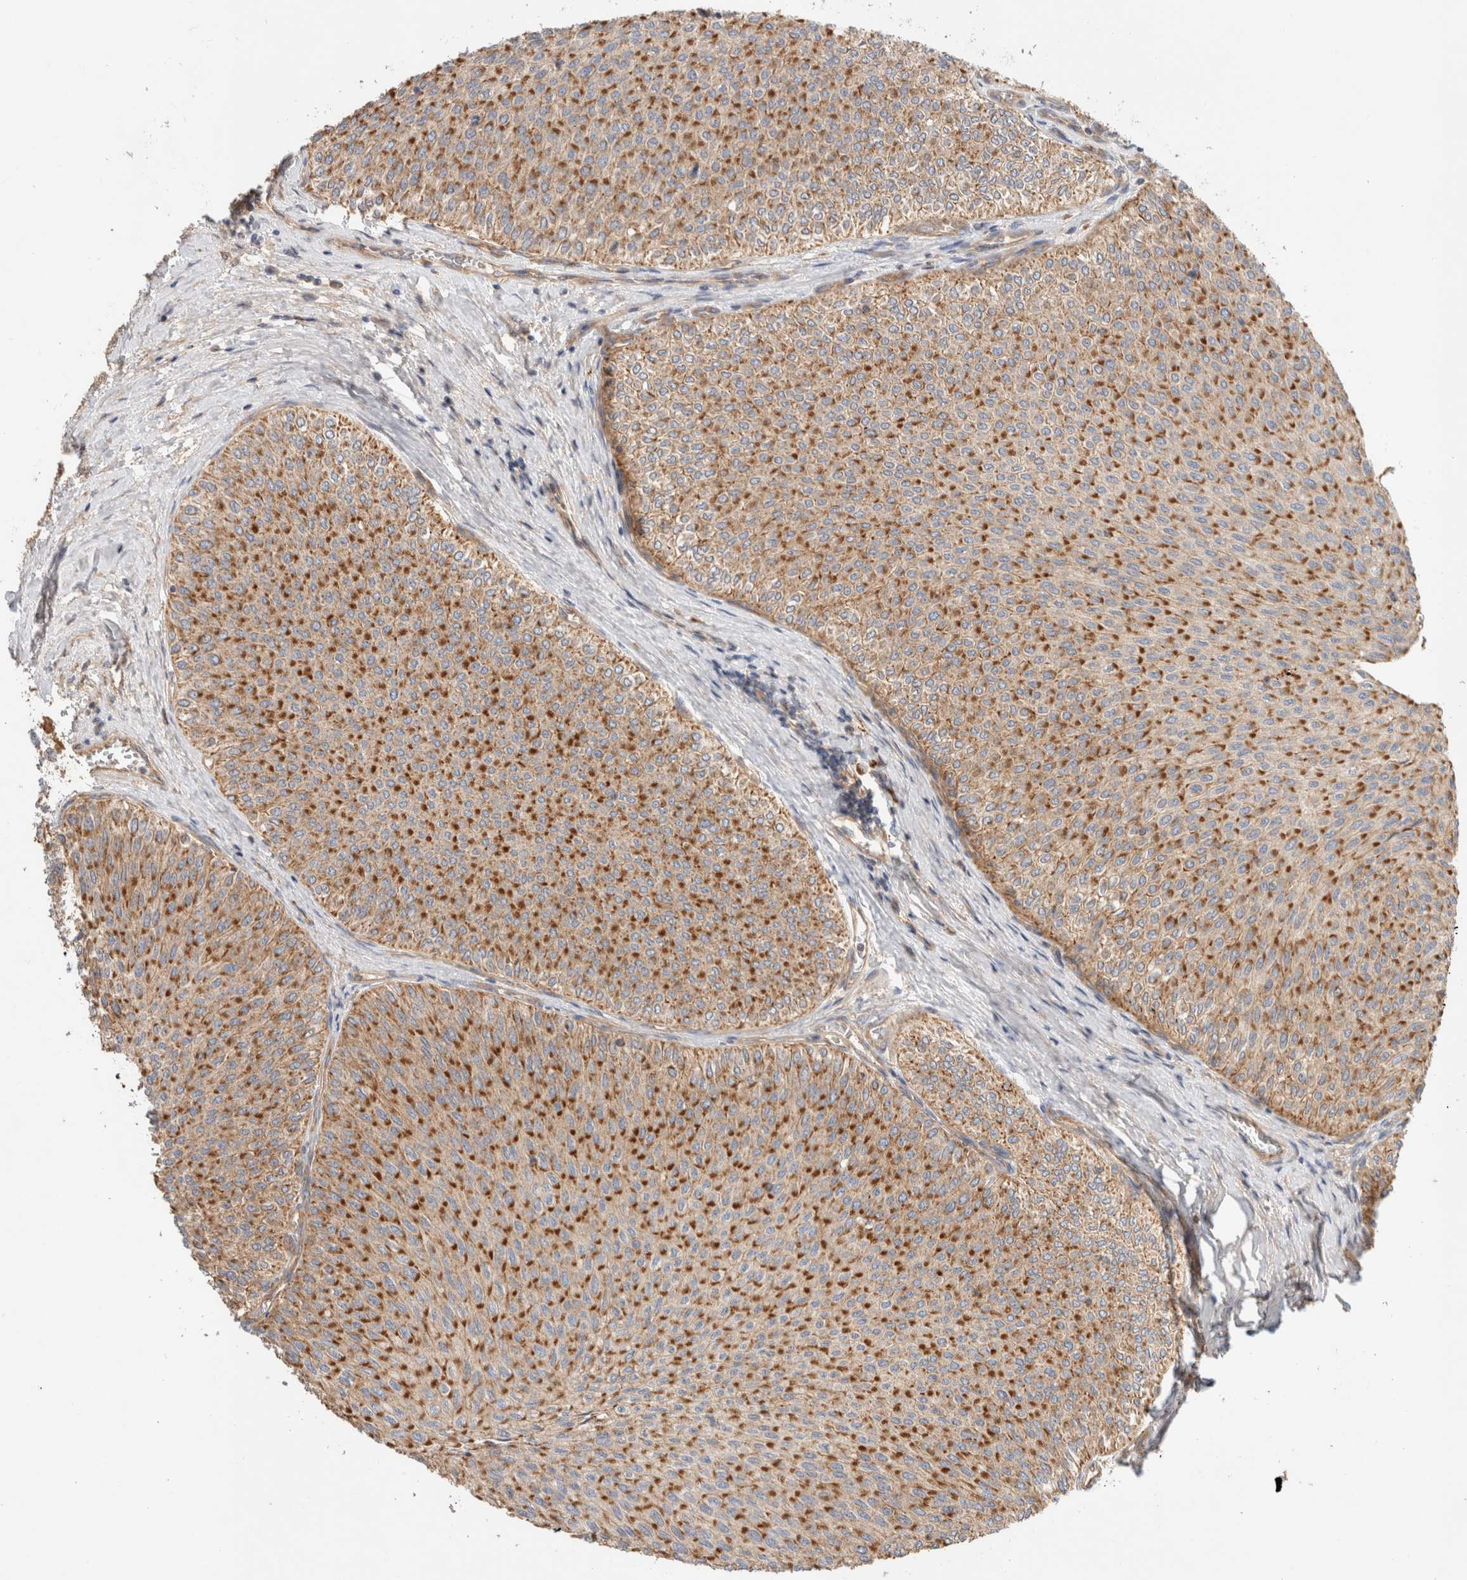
{"staining": {"intensity": "strong", "quantity": ">75%", "location": "cytoplasmic/membranous"}, "tissue": "urothelial cancer", "cell_type": "Tumor cells", "image_type": "cancer", "snomed": [{"axis": "morphology", "description": "Urothelial carcinoma, Low grade"}, {"axis": "topography", "description": "Urinary bladder"}], "caption": "Strong cytoplasmic/membranous protein staining is appreciated in about >75% of tumor cells in urothelial cancer. (DAB = brown stain, brightfield microscopy at high magnification).", "gene": "B3GNTL1", "patient": {"sex": "male", "age": 78}}